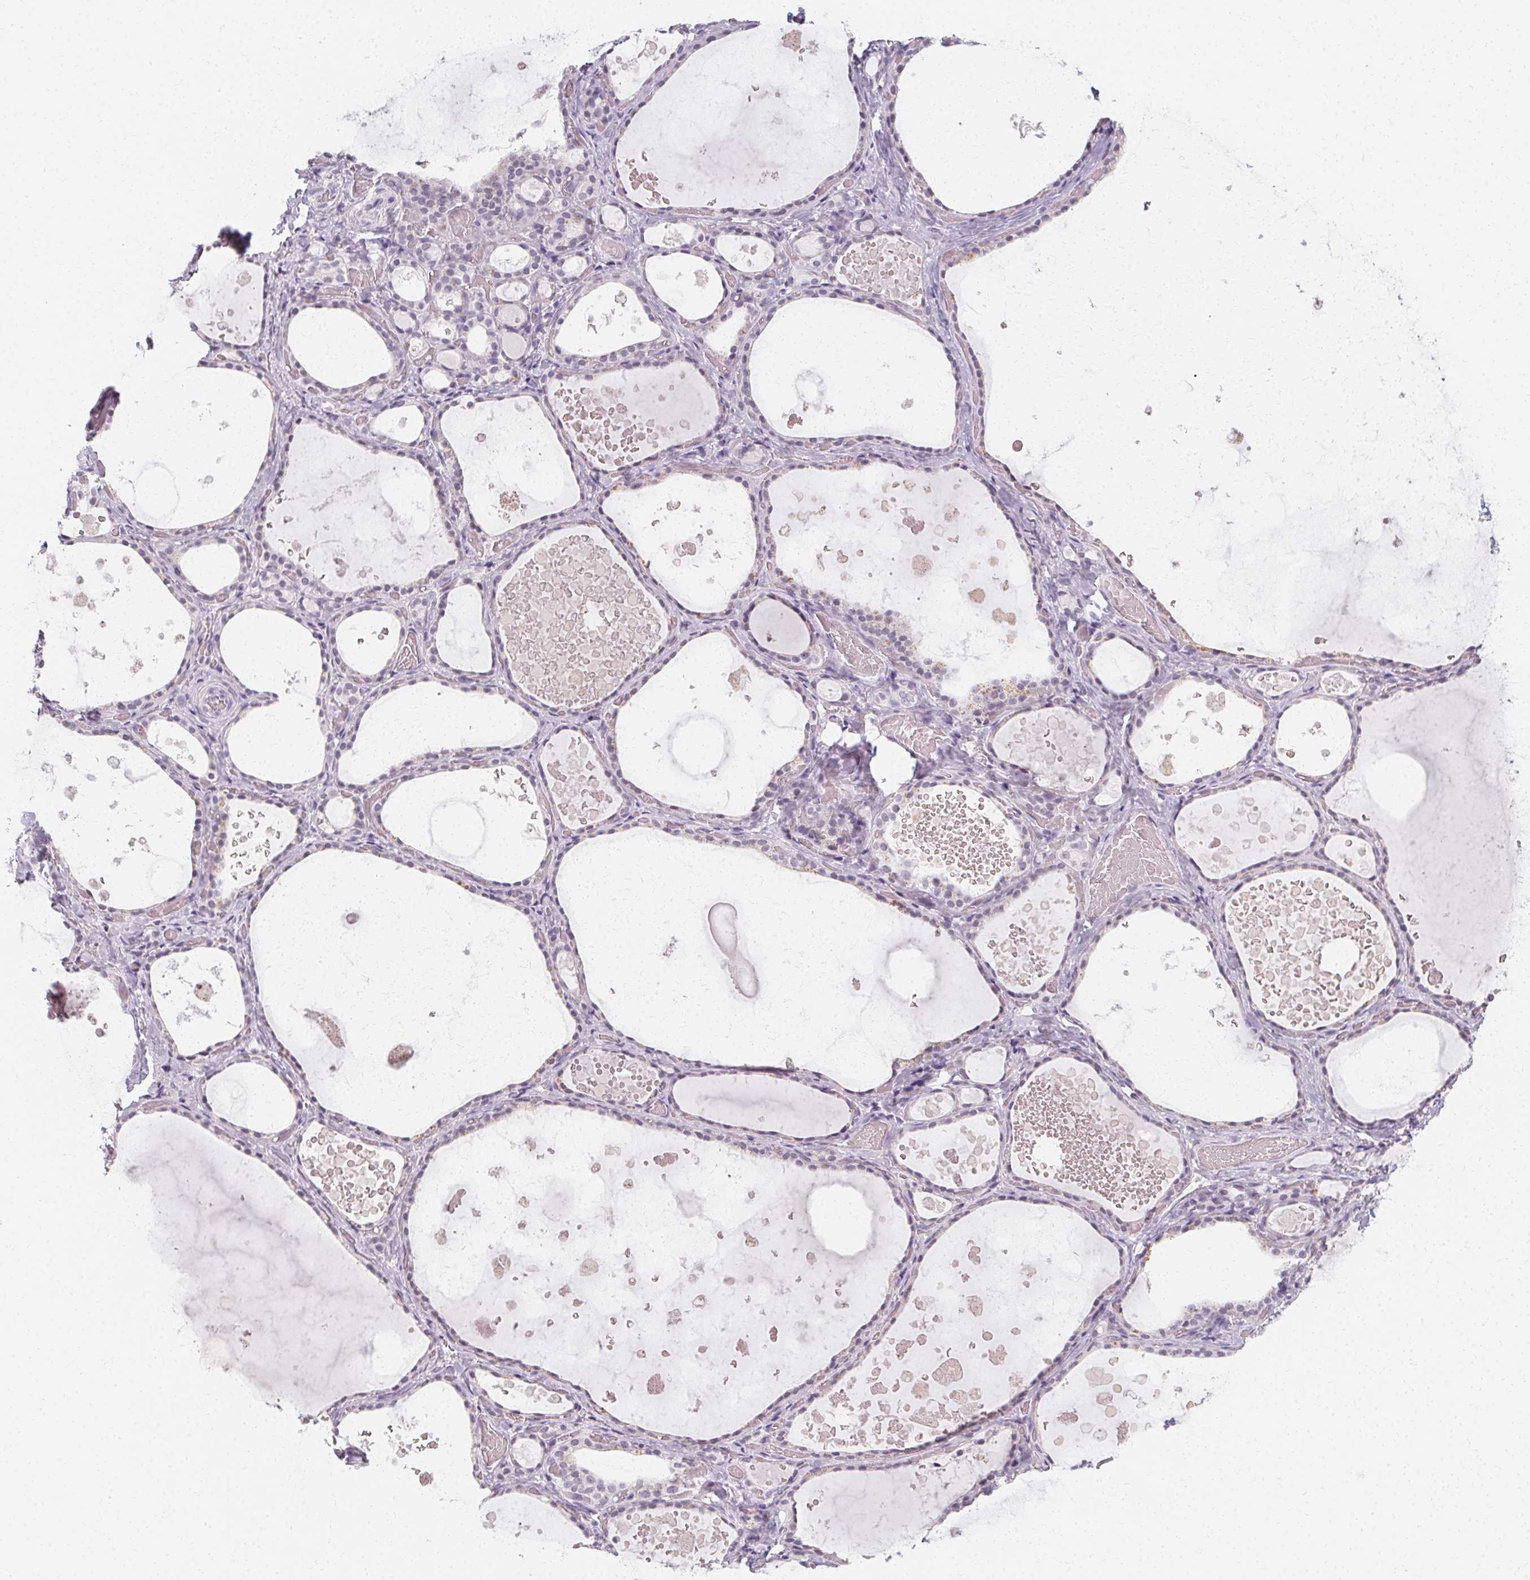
{"staining": {"intensity": "negative", "quantity": "none", "location": "none"}, "tissue": "thyroid gland", "cell_type": "Glandular cells", "image_type": "normal", "snomed": [{"axis": "morphology", "description": "Normal tissue, NOS"}, {"axis": "topography", "description": "Thyroid gland"}], "caption": "This histopathology image is of unremarkable thyroid gland stained with immunohistochemistry to label a protein in brown with the nuclei are counter-stained blue. There is no staining in glandular cells.", "gene": "SYNPR", "patient": {"sex": "female", "age": 56}}